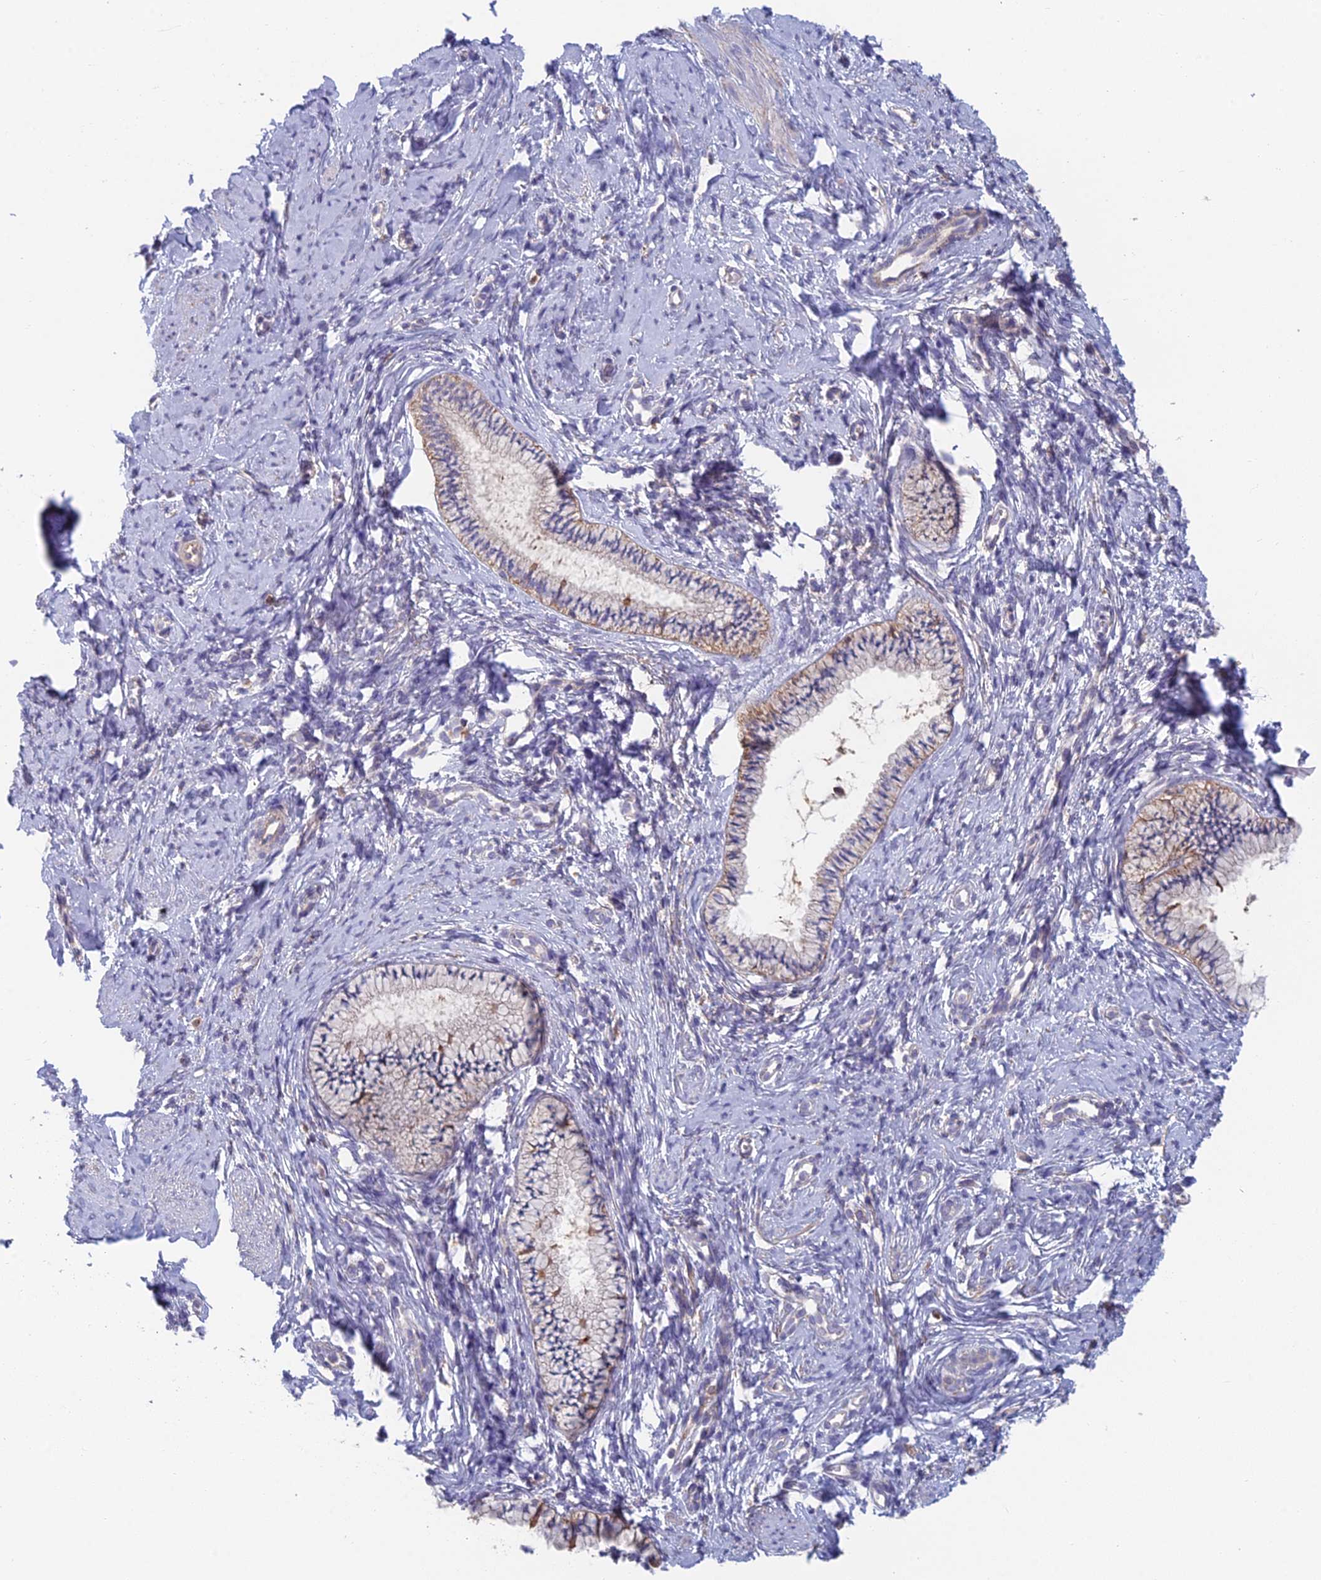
{"staining": {"intensity": "weak", "quantity": "<25%", "location": "cytoplasmic/membranous"}, "tissue": "cervix", "cell_type": "Glandular cells", "image_type": "normal", "snomed": [{"axis": "morphology", "description": "Normal tissue, NOS"}, {"axis": "topography", "description": "Cervix"}], "caption": "This is an IHC micrograph of normal human cervix. There is no staining in glandular cells.", "gene": "IFTAP", "patient": {"sex": "female", "age": 57}}